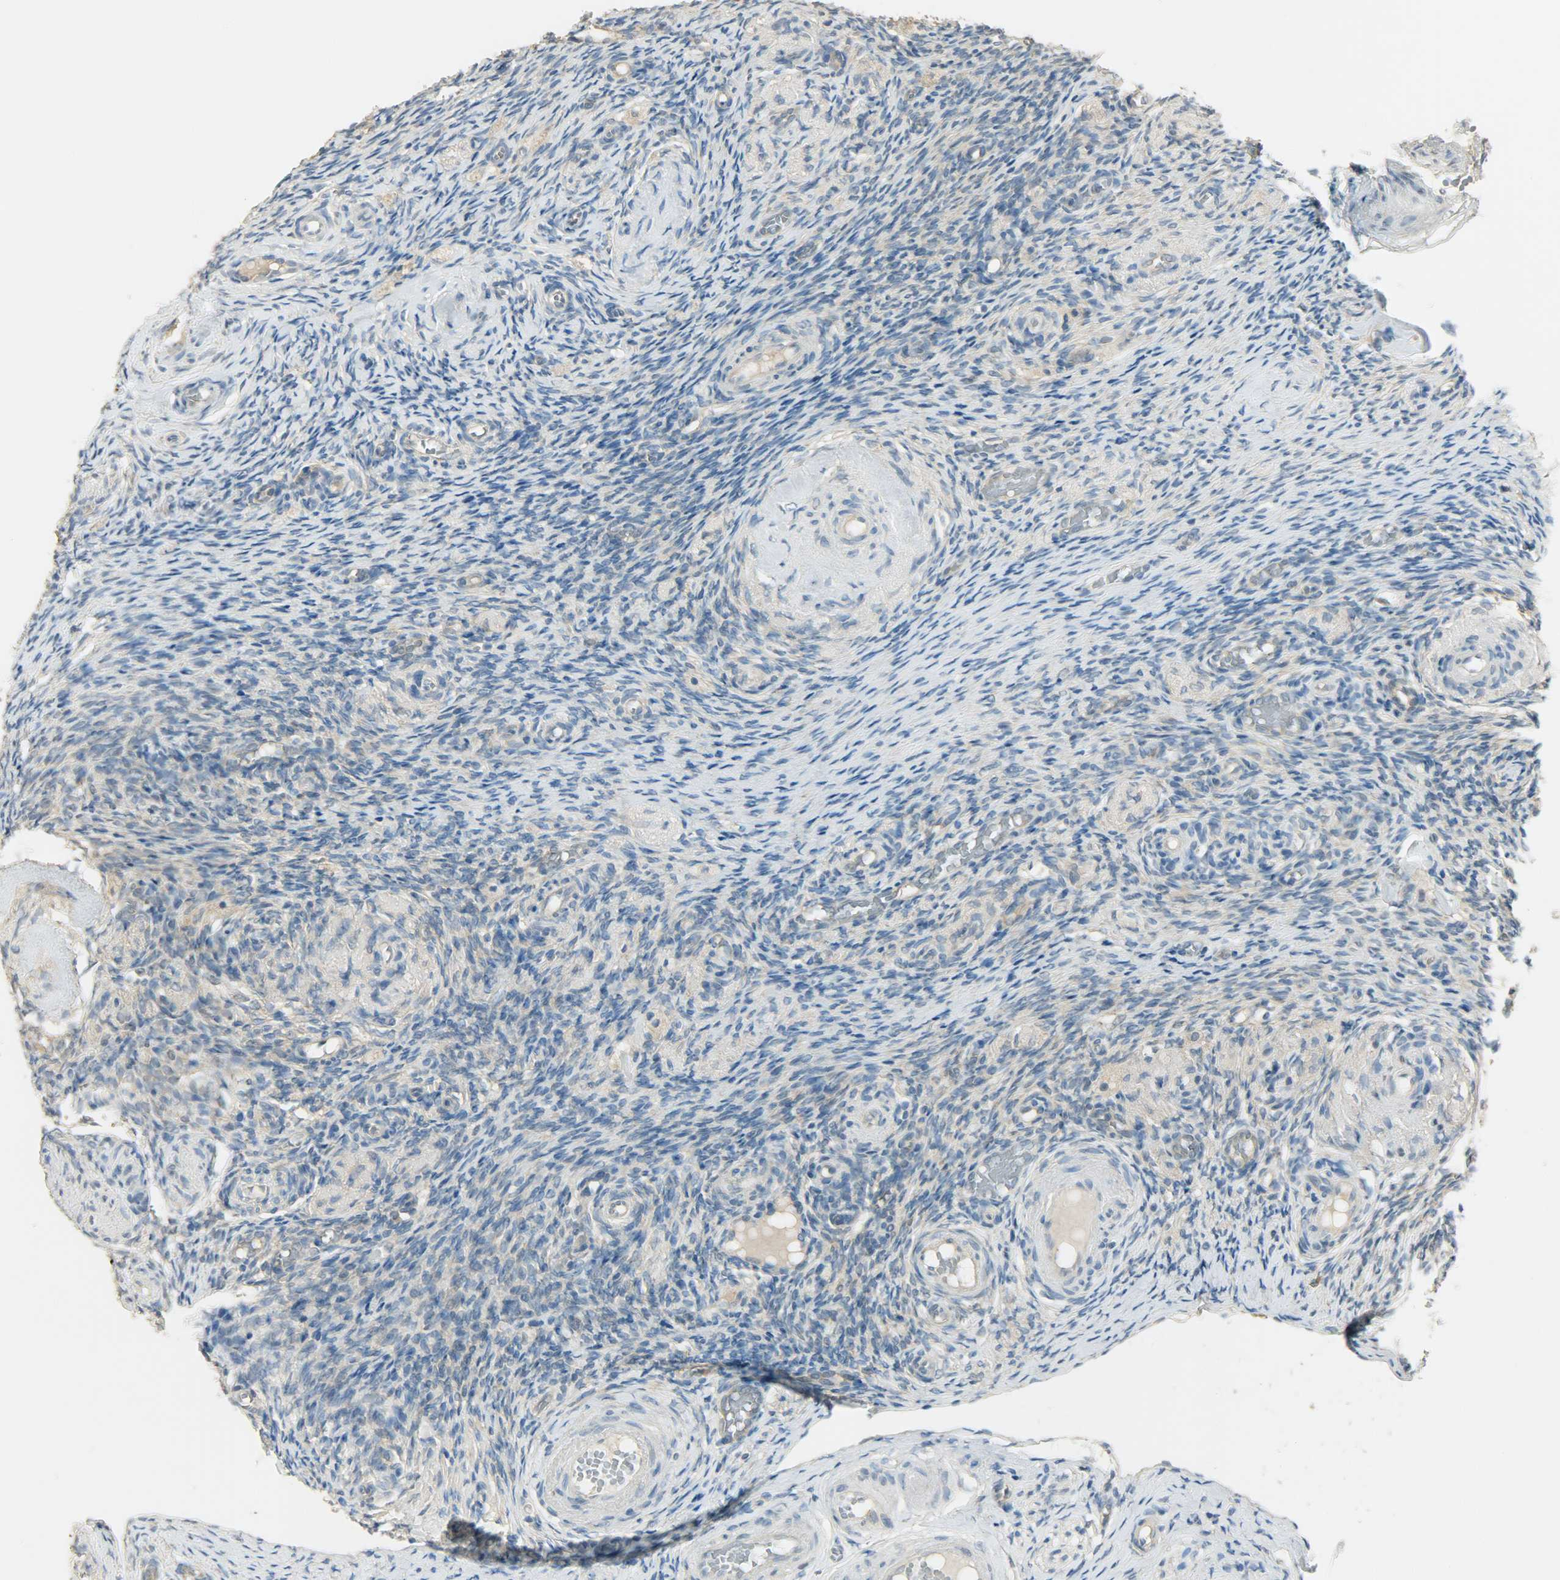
{"staining": {"intensity": "negative", "quantity": "none", "location": "none"}, "tissue": "ovary", "cell_type": "Ovarian stroma cells", "image_type": "normal", "snomed": [{"axis": "morphology", "description": "Normal tissue, NOS"}, {"axis": "topography", "description": "Ovary"}], "caption": "A high-resolution photomicrograph shows IHC staining of unremarkable ovary, which reveals no significant staining in ovarian stroma cells.", "gene": "PRMT5", "patient": {"sex": "female", "age": 60}}